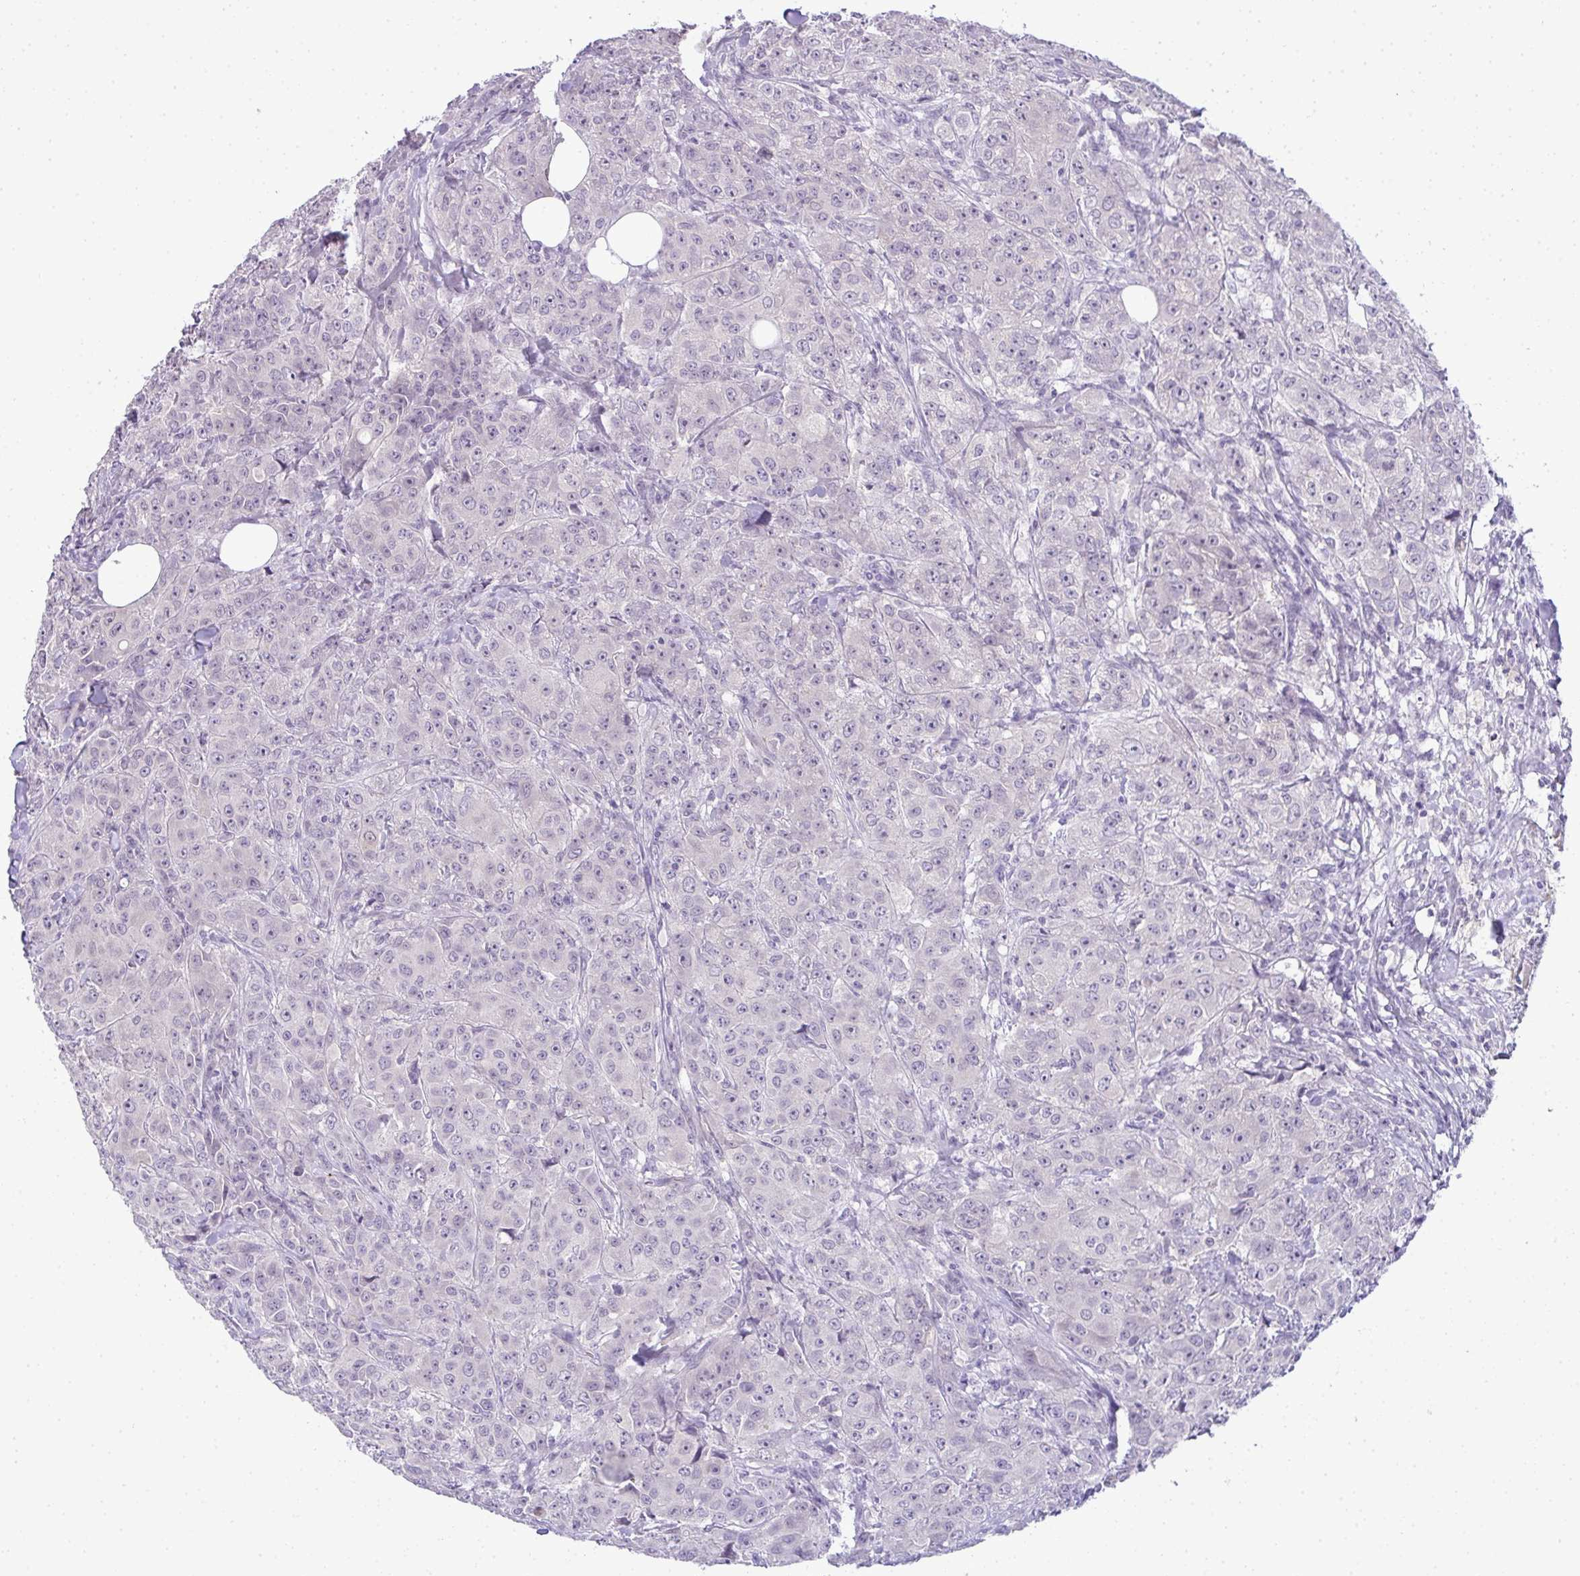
{"staining": {"intensity": "negative", "quantity": "none", "location": "none"}, "tissue": "breast cancer", "cell_type": "Tumor cells", "image_type": "cancer", "snomed": [{"axis": "morphology", "description": "Normal tissue, NOS"}, {"axis": "morphology", "description": "Duct carcinoma"}, {"axis": "topography", "description": "Breast"}], "caption": "DAB immunohistochemical staining of human intraductal carcinoma (breast) reveals no significant positivity in tumor cells.", "gene": "CMPK1", "patient": {"sex": "female", "age": 43}}